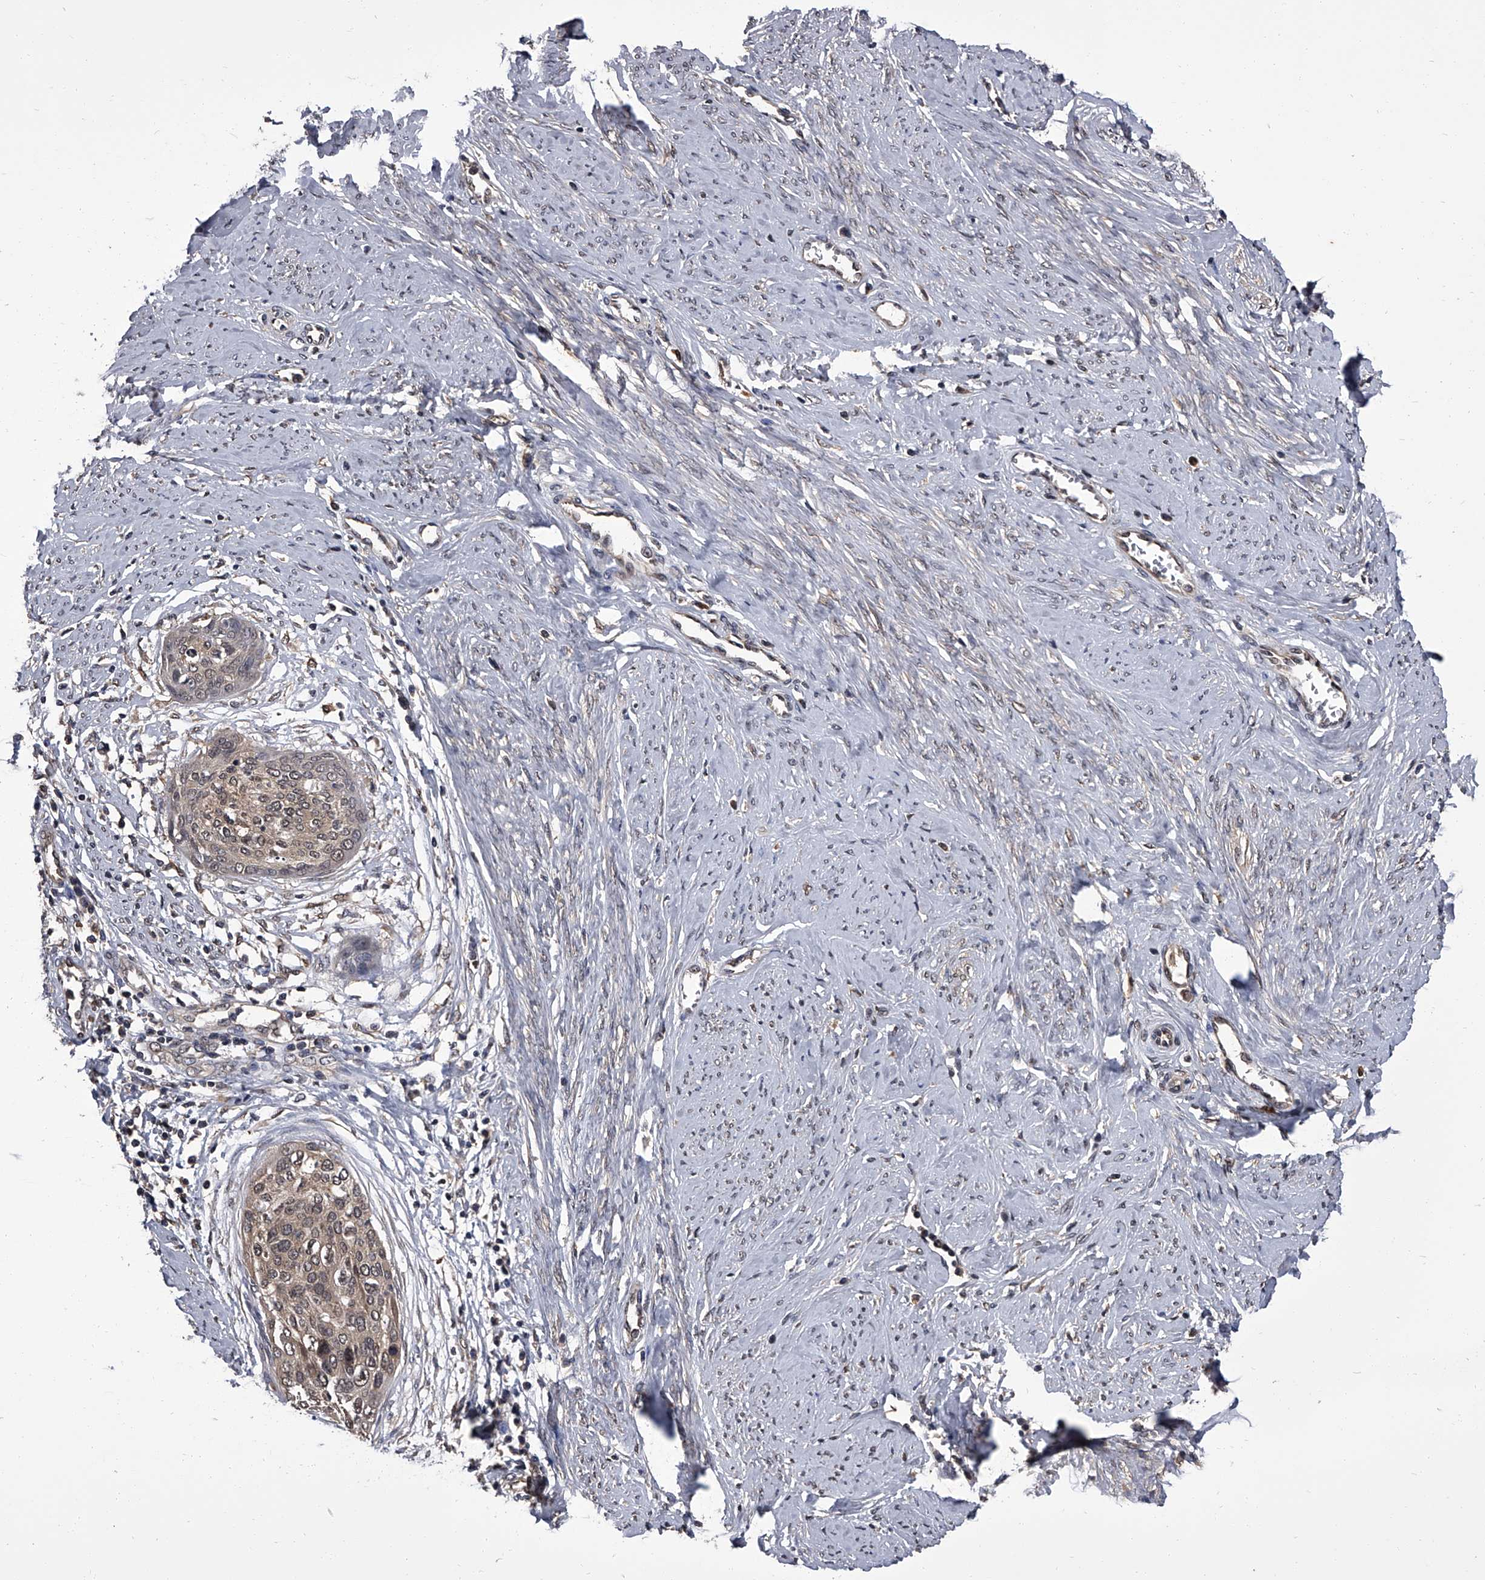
{"staining": {"intensity": "weak", "quantity": ">75%", "location": "cytoplasmic/membranous,nuclear"}, "tissue": "cervical cancer", "cell_type": "Tumor cells", "image_type": "cancer", "snomed": [{"axis": "morphology", "description": "Squamous cell carcinoma, NOS"}, {"axis": "topography", "description": "Cervix"}], "caption": "Cervical cancer (squamous cell carcinoma) was stained to show a protein in brown. There is low levels of weak cytoplasmic/membranous and nuclear expression in approximately >75% of tumor cells.", "gene": "SLC18B1", "patient": {"sex": "female", "age": 37}}